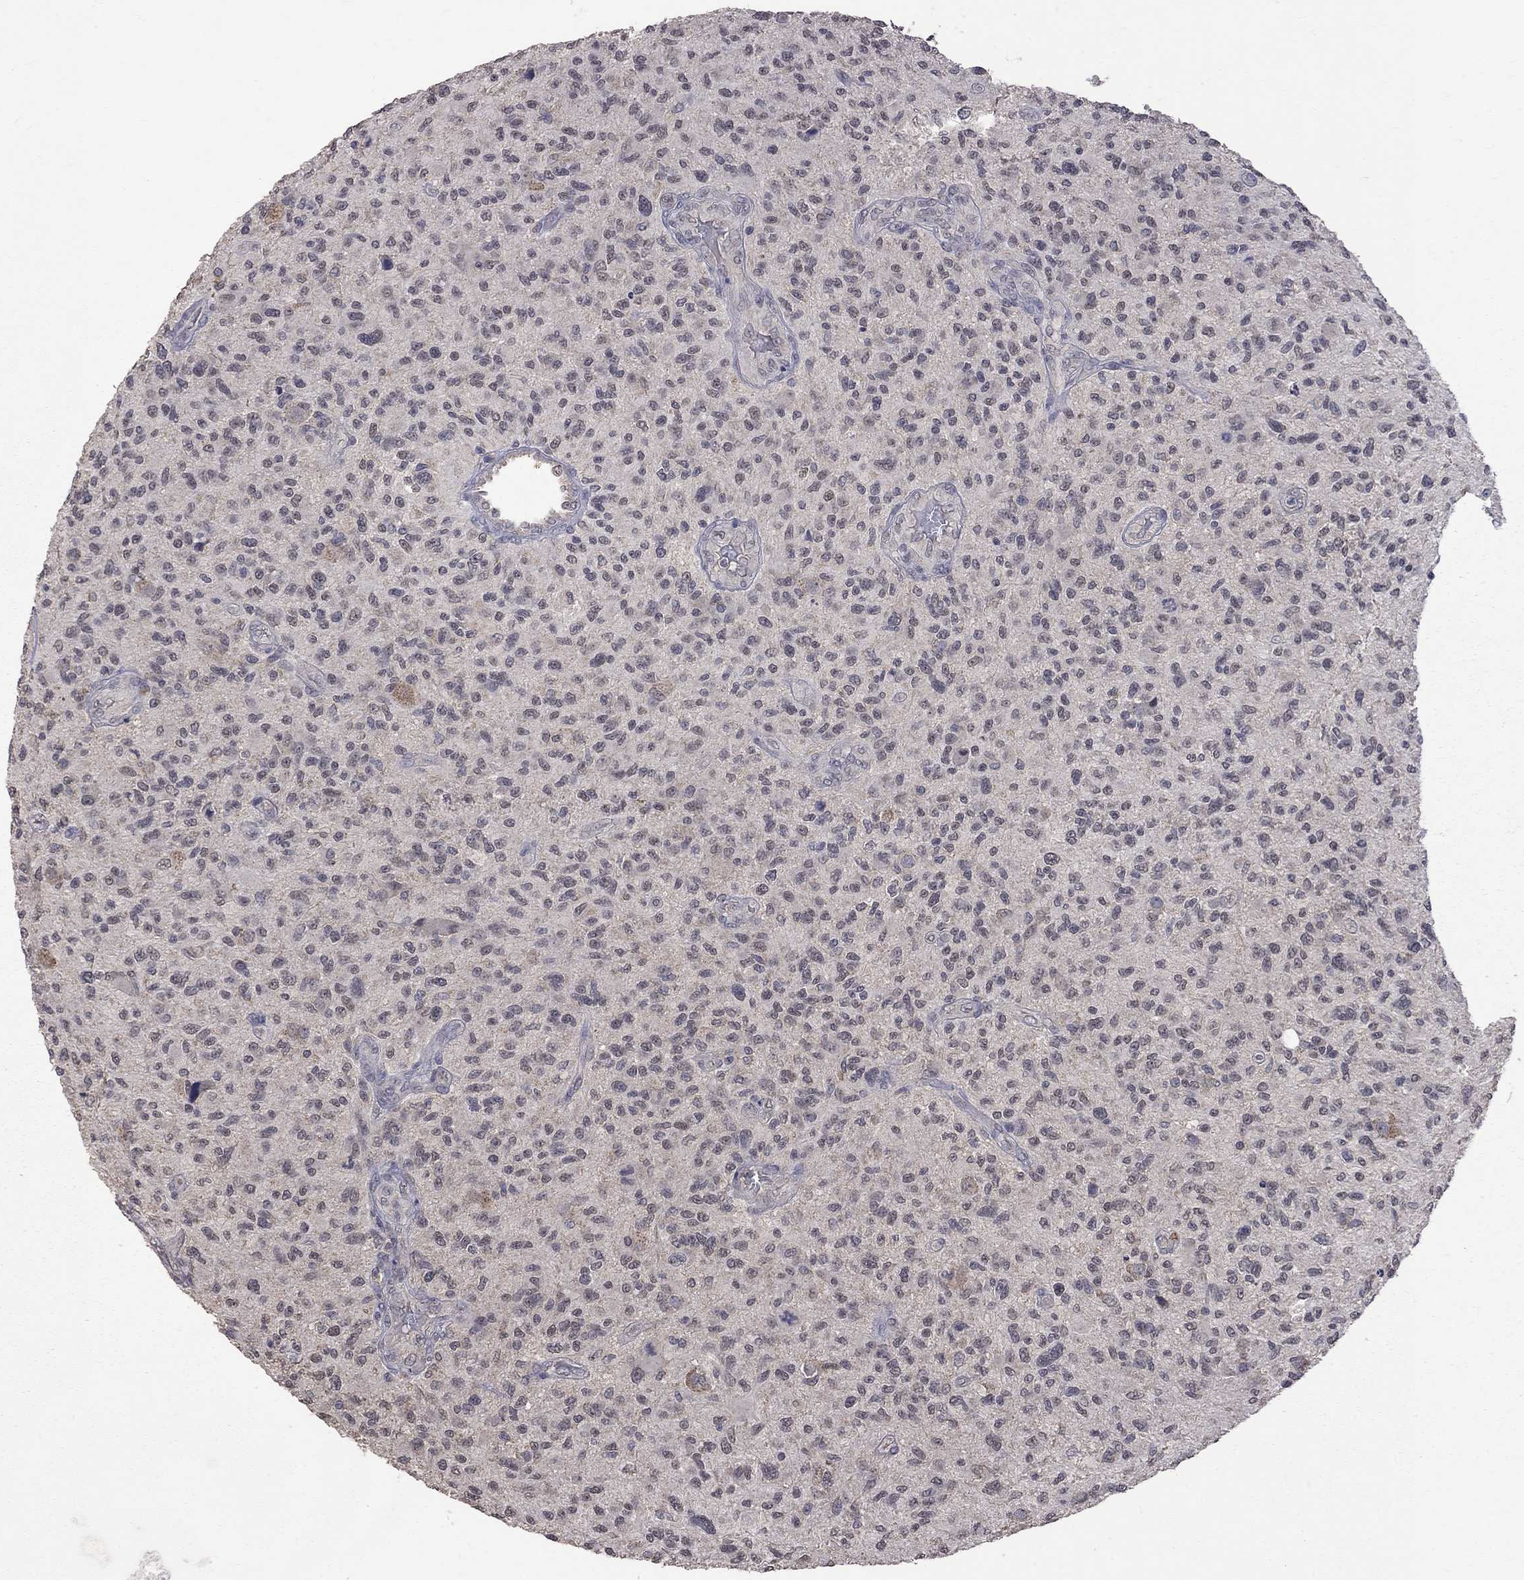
{"staining": {"intensity": "negative", "quantity": "none", "location": "none"}, "tissue": "glioma", "cell_type": "Tumor cells", "image_type": "cancer", "snomed": [{"axis": "morphology", "description": "Glioma, malignant, High grade"}, {"axis": "topography", "description": "Brain"}], "caption": "There is no significant expression in tumor cells of high-grade glioma (malignant).", "gene": "HTR6", "patient": {"sex": "male", "age": 47}}